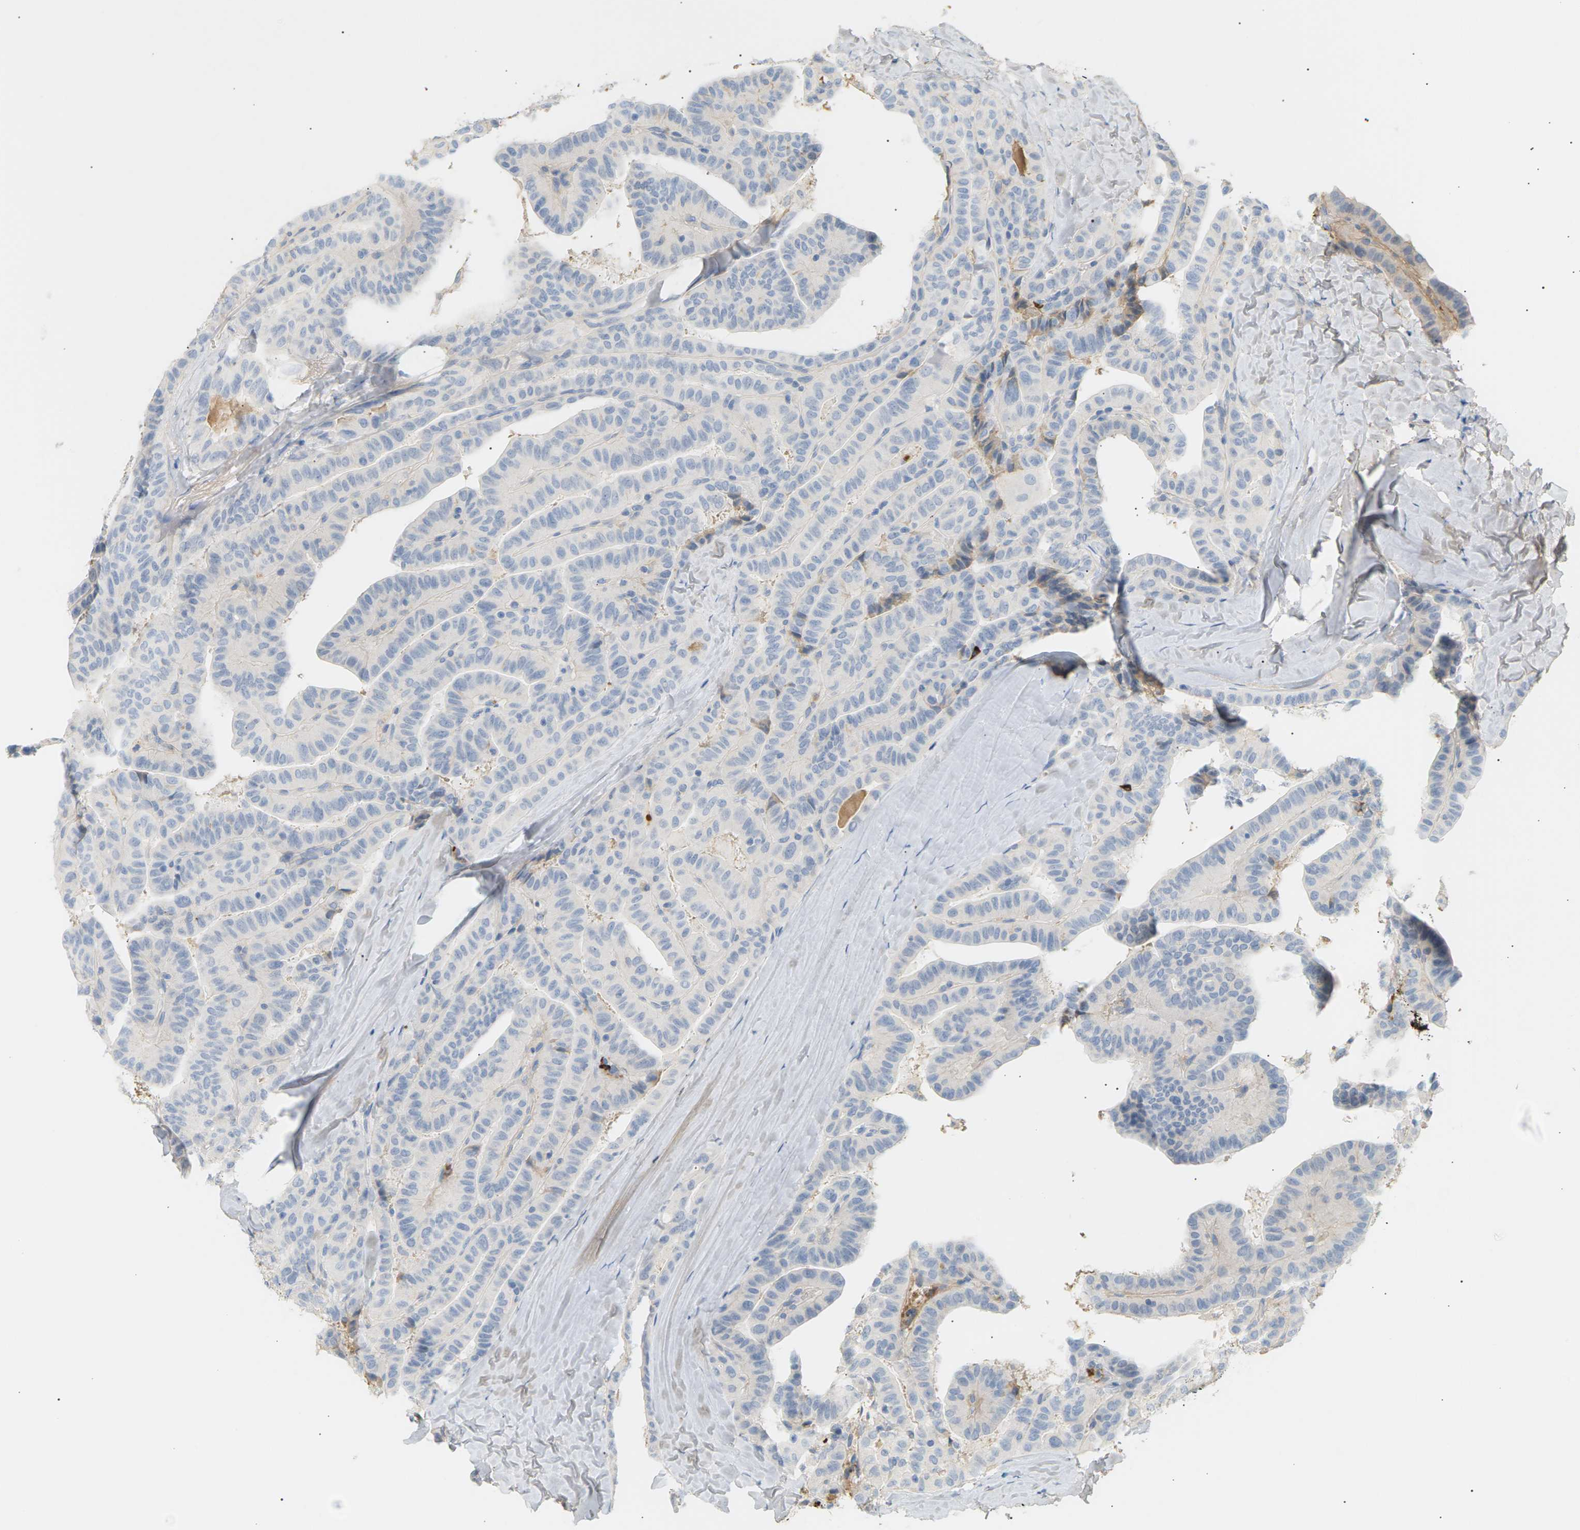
{"staining": {"intensity": "negative", "quantity": "none", "location": "none"}, "tissue": "thyroid cancer", "cell_type": "Tumor cells", "image_type": "cancer", "snomed": [{"axis": "morphology", "description": "Papillary adenocarcinoma, NOS"}, {"axis": "topography", "description": "Thyroid gland"}], "caption": "High power microscopy histopathology image of an immunohistochemistry histopathology image of thyroid cancer (papillary adenocarcinoma), revealing no significant staining in tumor cells. The staining is performed using DAB (3,3'-diaminobenzidine) brown chromogen with nuclei counter-stained in using hematoxylin.", "gene": "IGLC3", "patient": {"sex": "male", "age": 77}}